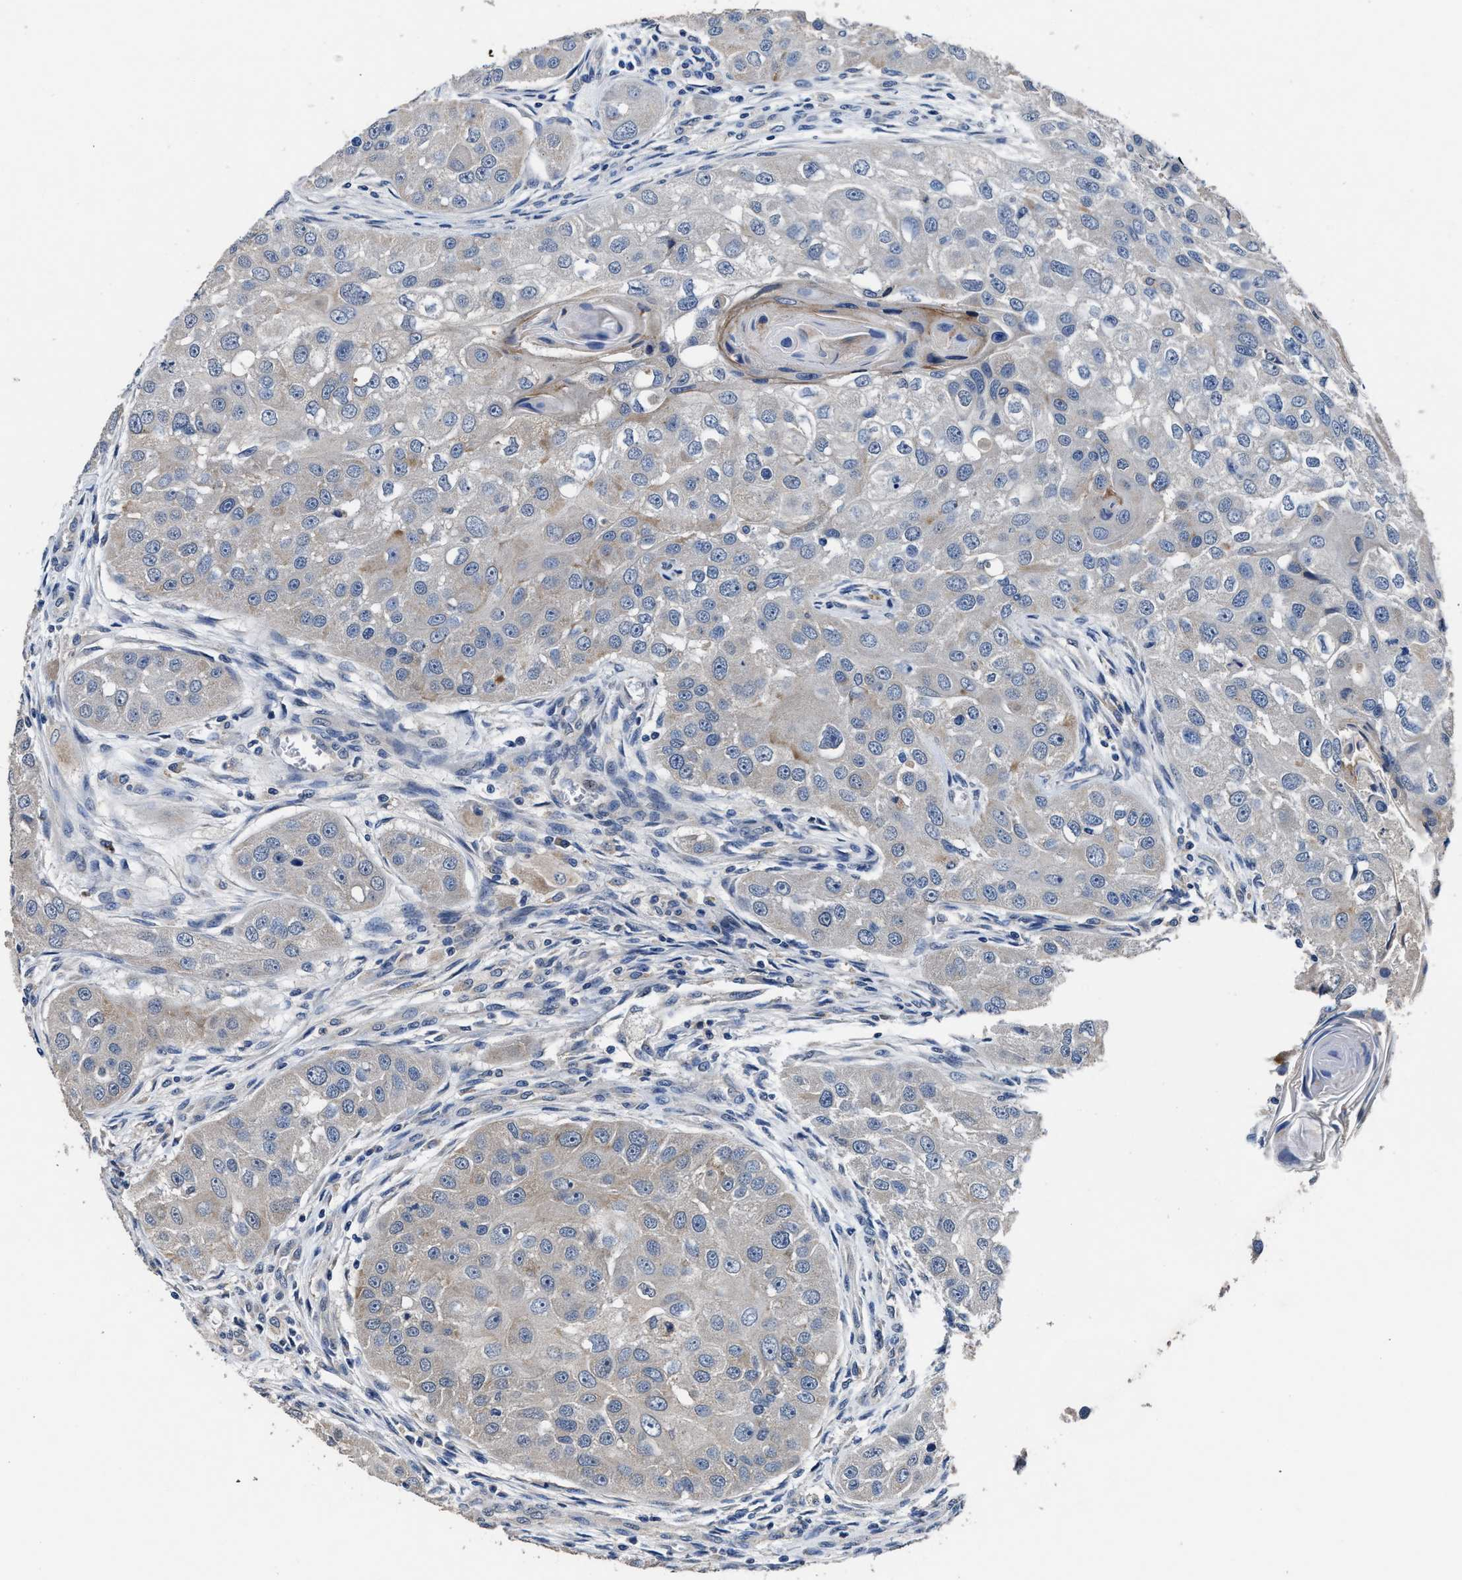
{"staining": {"intensity": "negative", "quantity": "none", "location": "none"}, "tissue": "head and neck cancer", "cell_type": "Tumor cells", "image_type": "cancer", "snomed": [{"axis": "morphology", "description": "Normal tissue, NOS"}, {"axis": "morphology", "description": "Squamous cell carcinoma, NOS"}, {"axis": "topography", "description": "Skeletal muscle"}, {"axis": "topography", "description": "Head-Neck"}], "caption": "A histopathology image of squamous cell carcinoma (head and neck) stained for a protein displays no brown staining in tumor cells.", "gene": "UBR4", "patient": {"sex": "male", "age": 51}}